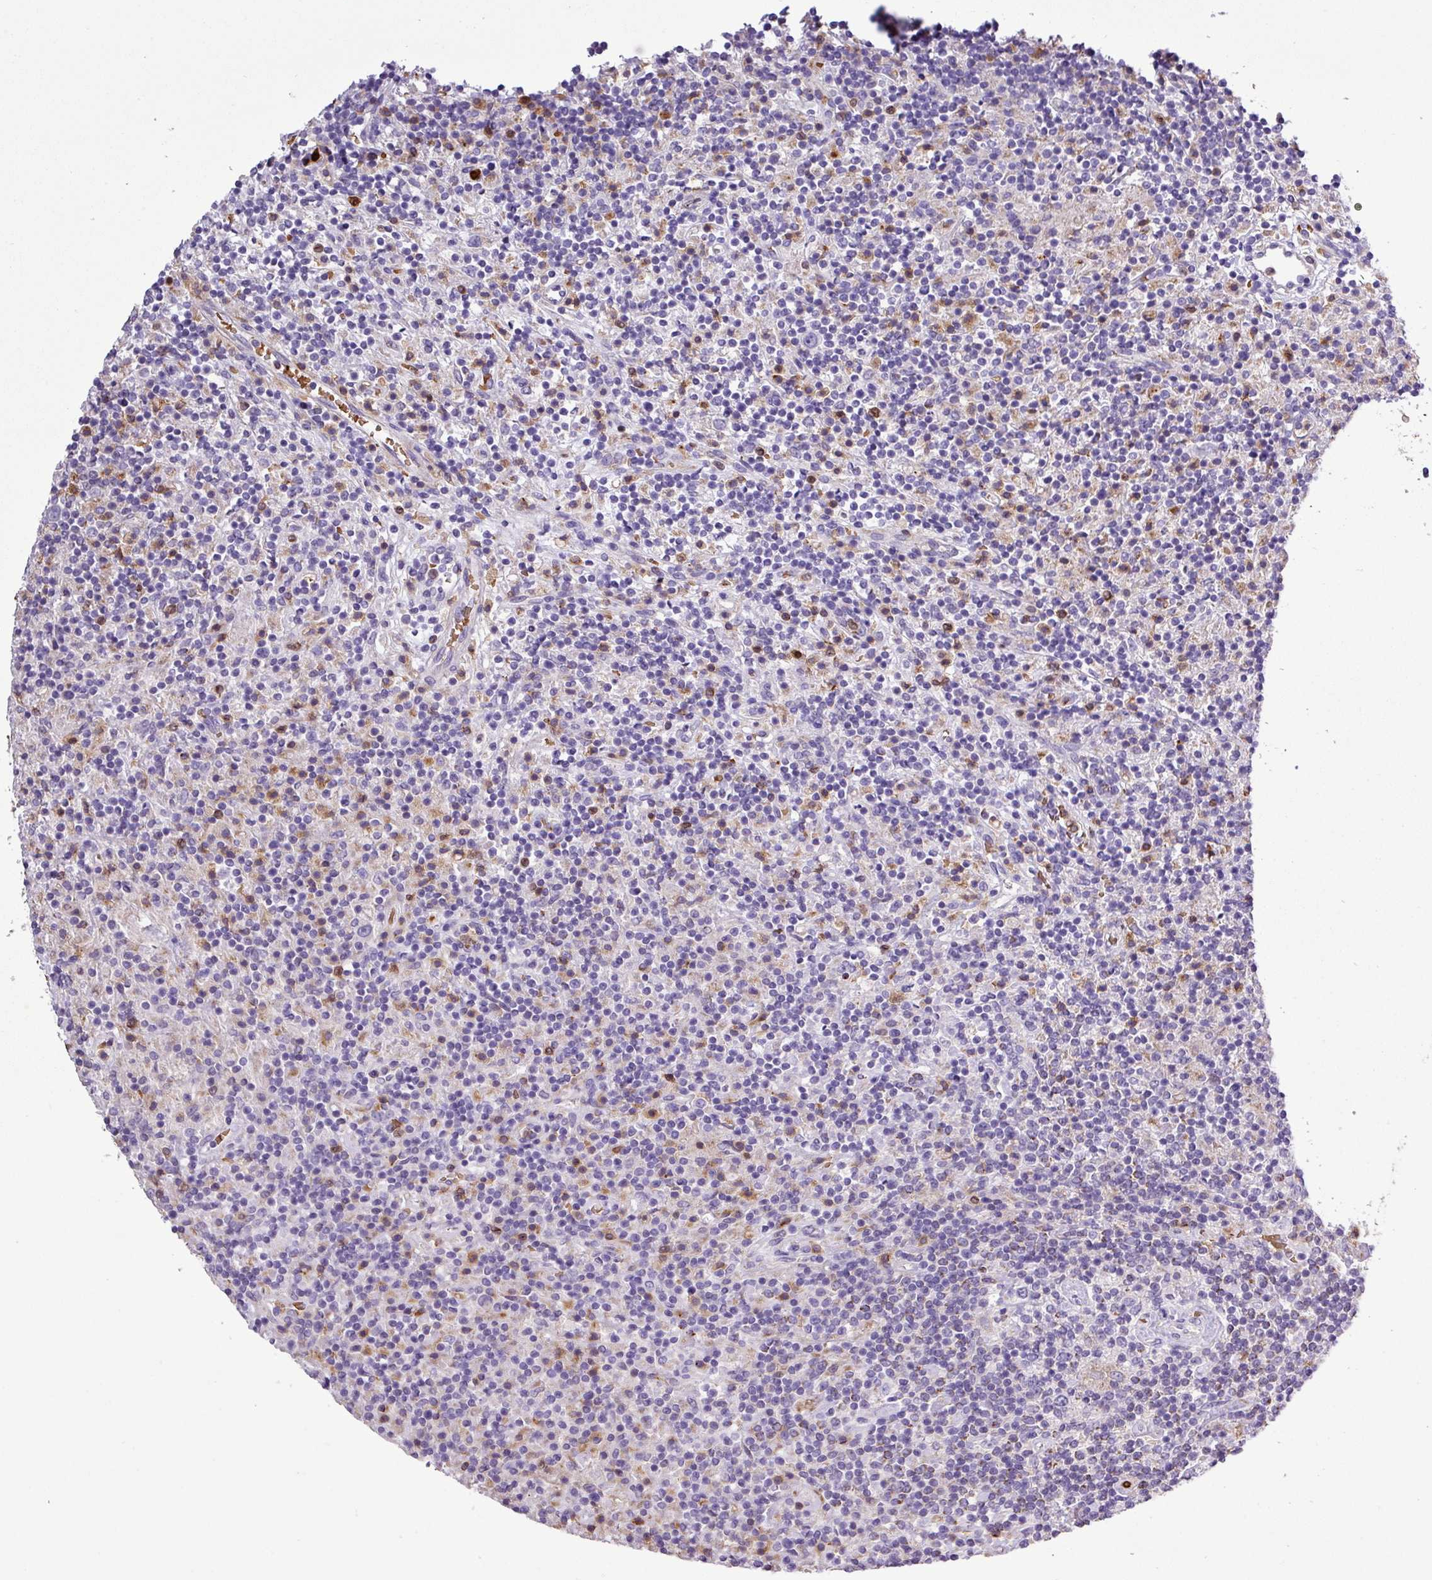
{"staining": {"intensity": "negative", "quantity": "none", "location": "none"}, "tissue": "lymphoma", "cell_type": "Tumor cells", "image_type": "cancer", "snomed": [{"axis": "morphology", "description": "Hodgkin's disease, NOS"}, {"axis": "topography", "description": "Lymph node"}], "caption": "There is no significant expression in tumor cells of lymphoma.", "gene": "MGAT4B", "patient": {"sex": "male", "age": 70}}